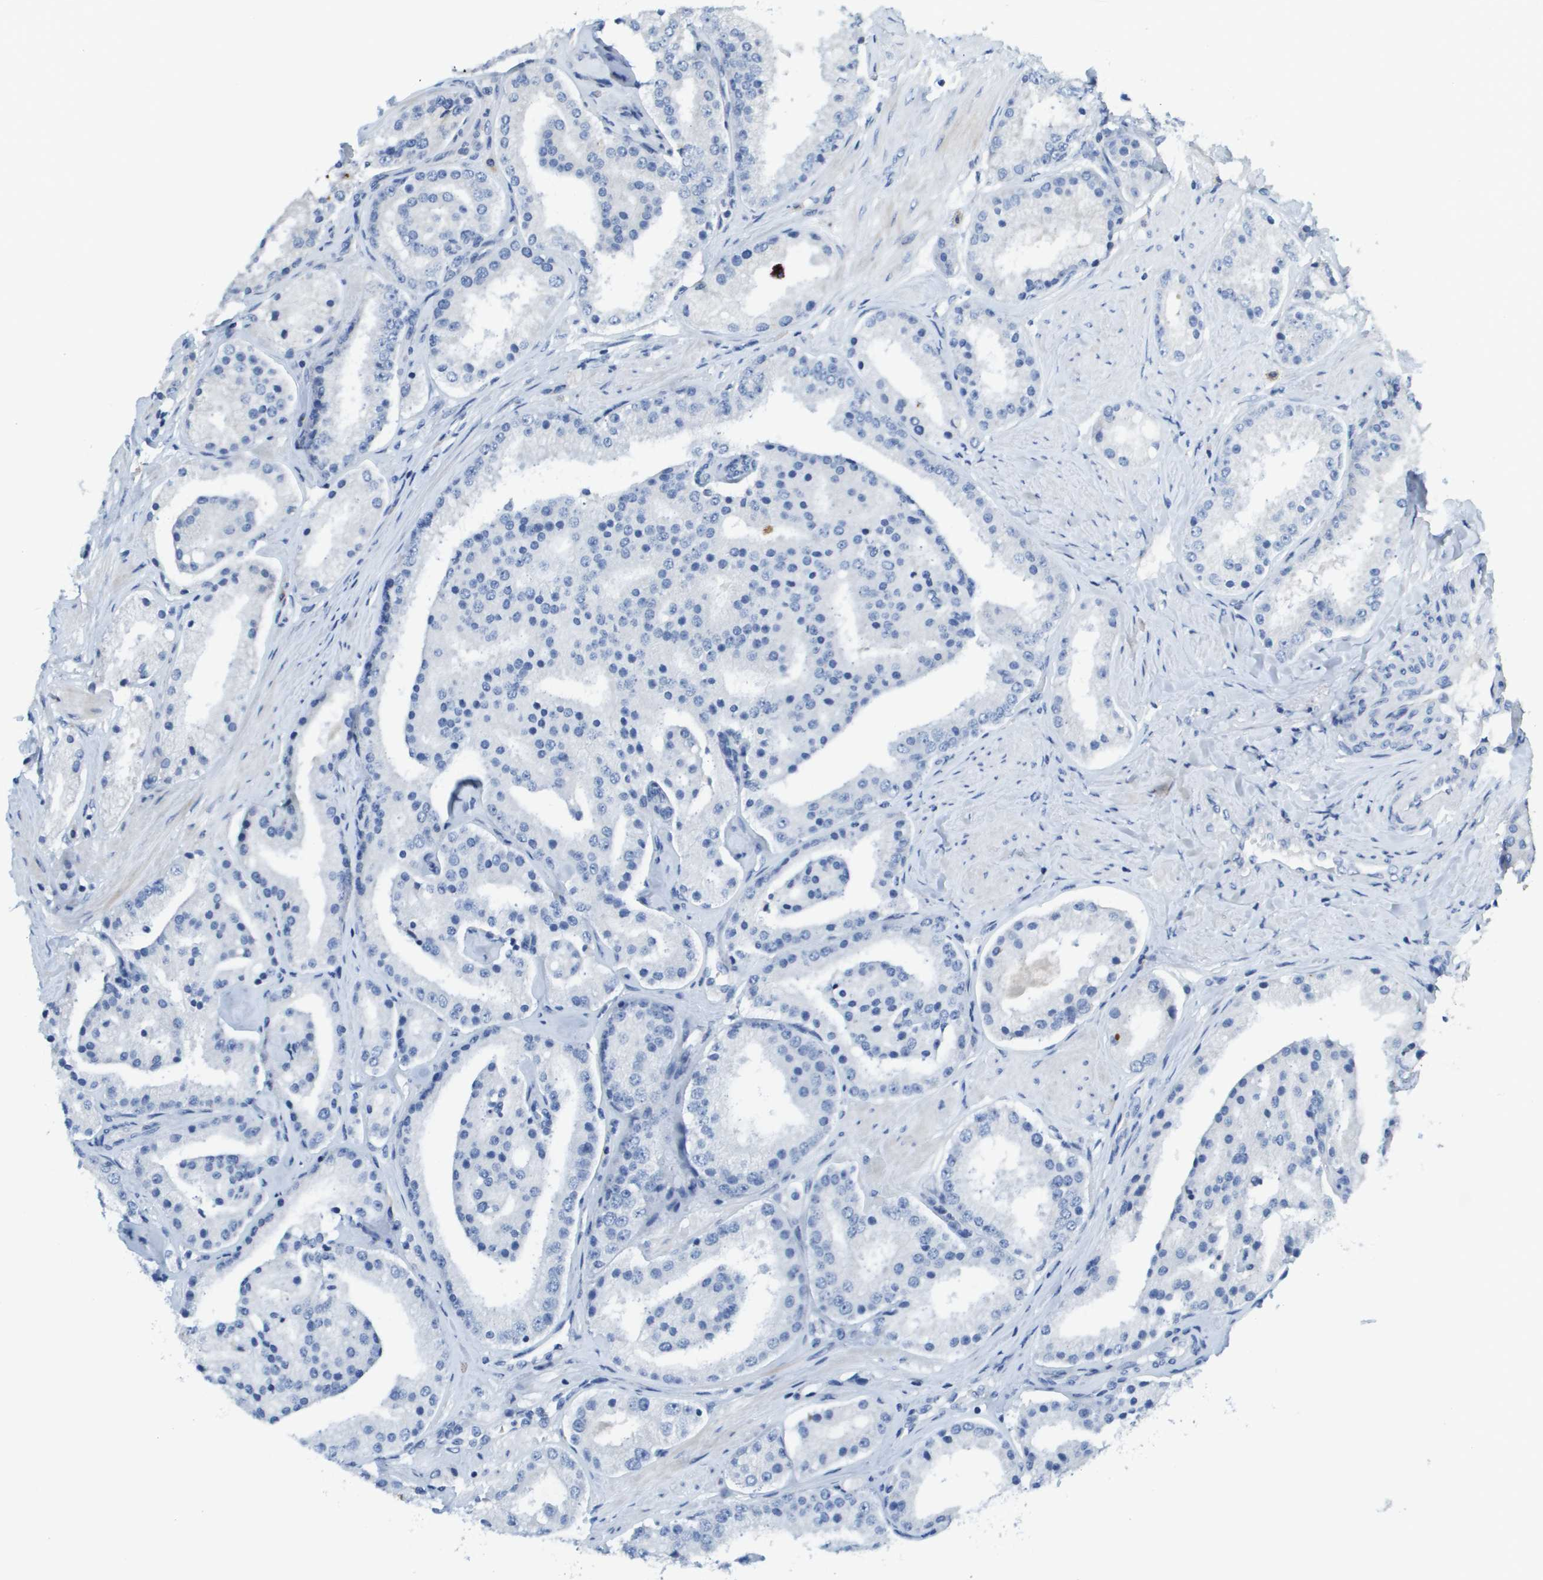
{"staining": {"intensity": "negative", "quantity": "none", "location": "none"}, "tissue": "prostate cancer", "cell_type": "Tumor cells", "image_type": "cancer", "snomed": [{"axis": "morphology", "description": "Adenocarcinoma, Low grade"}, {"axis": "topography", "description": "Prostate"}], "caption": "Immunohistochemistry (IHC) histopathology image of neoplastic tissue: prostate cancer stained with DAB exhibits no significant protein staining in tumor cells.", "gene": "CASP10", "patient": {"sex": "male", "age": 63}}